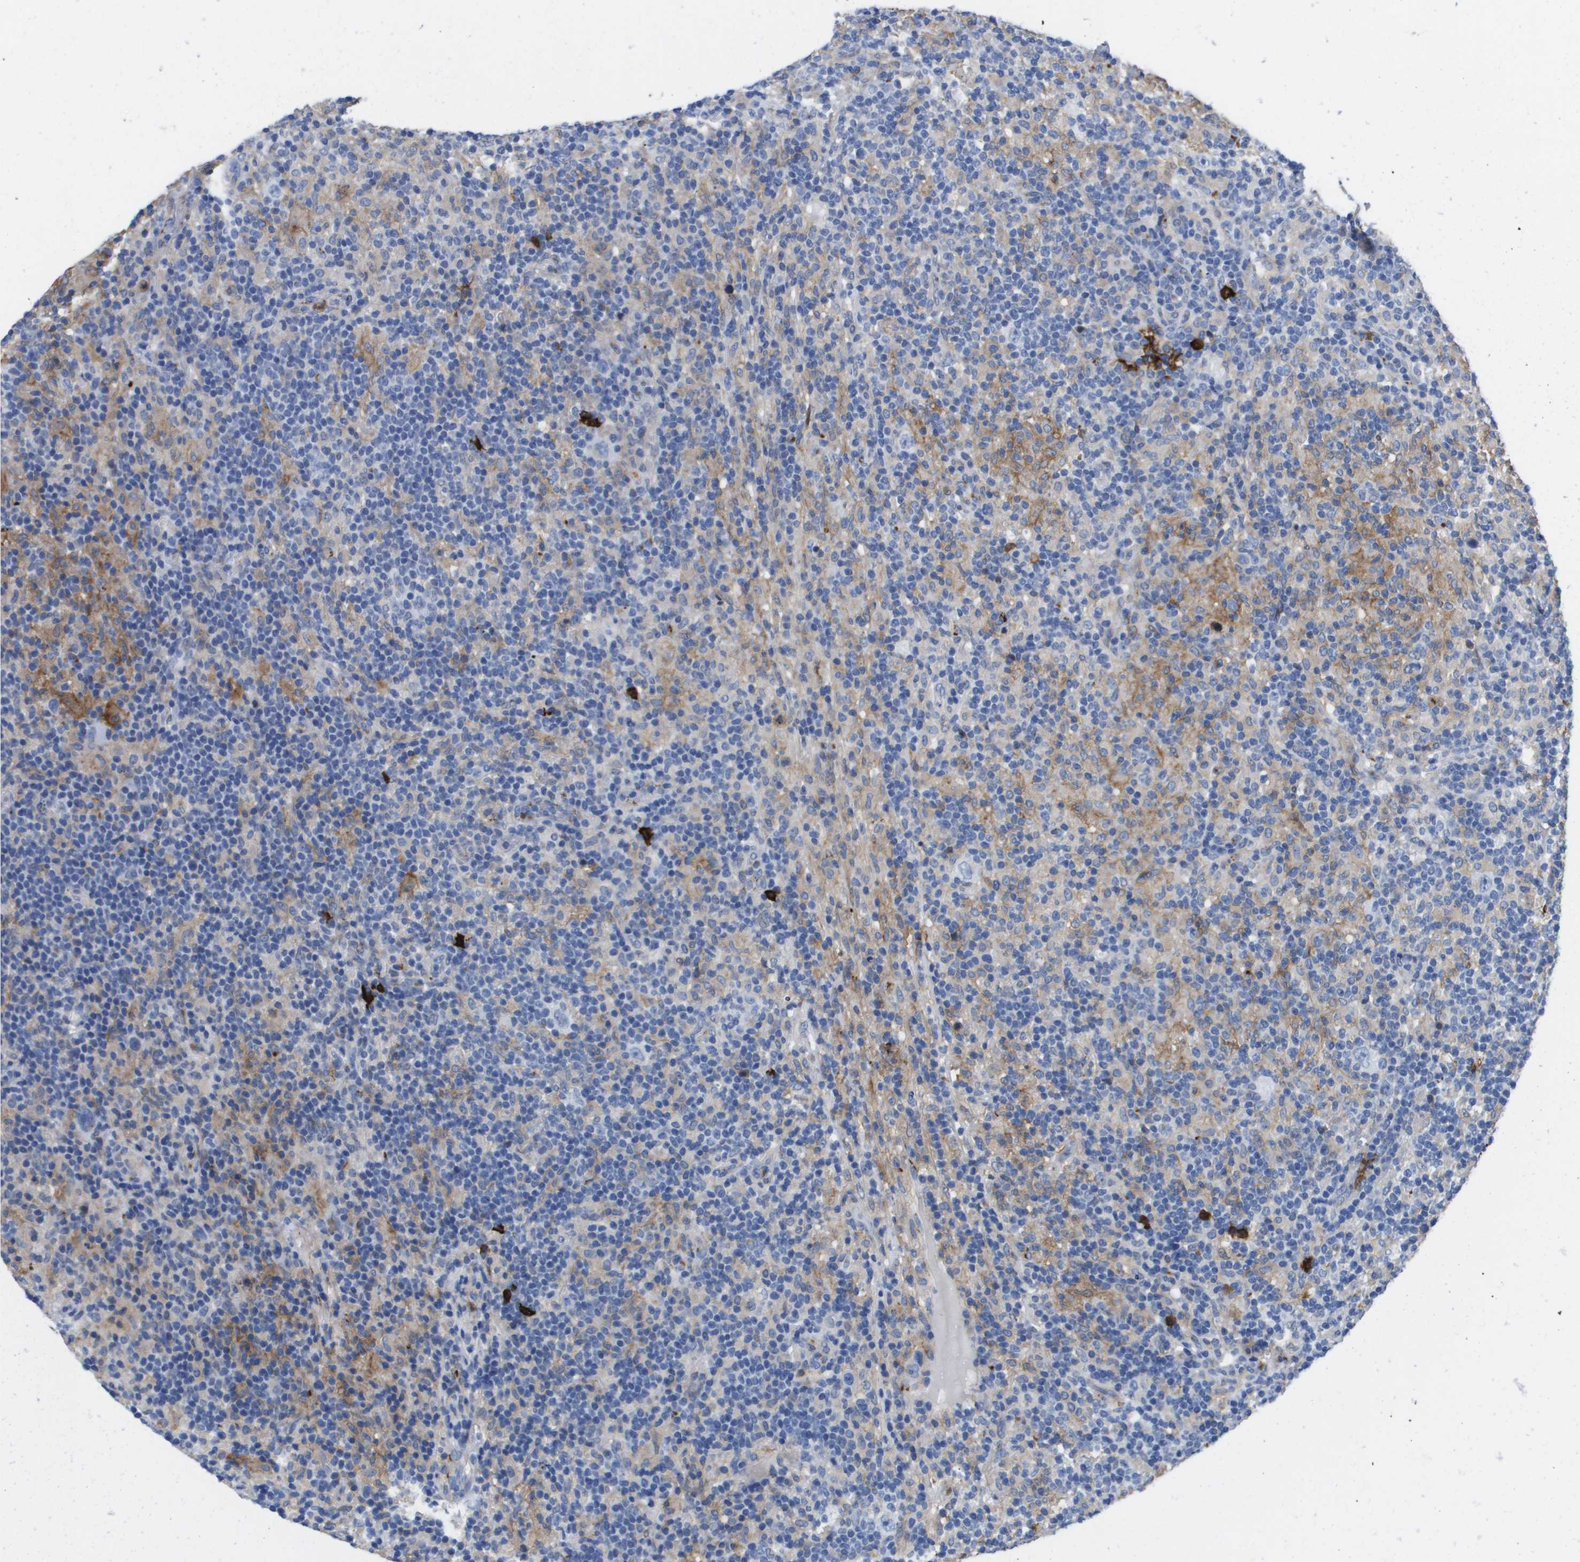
{"staining": {"intensity": "negative", "quantity": "none", "location": "none"}, "tissue": "lymphoma", "cell_type": "Tumor cells", "image_type": "cancer", "snomed": [{"axis": "morphology", "description": "Hodgkin's disease, NOS"}, {"axis": "topography", "description": "Lymph node"}], "caption": "Hodgkin's disease was stained to show a protein in brown. There is no significant positivity in tumor cells.", "gene": "SLC37A2", "patient": {"sex": "male", "age": 70}}